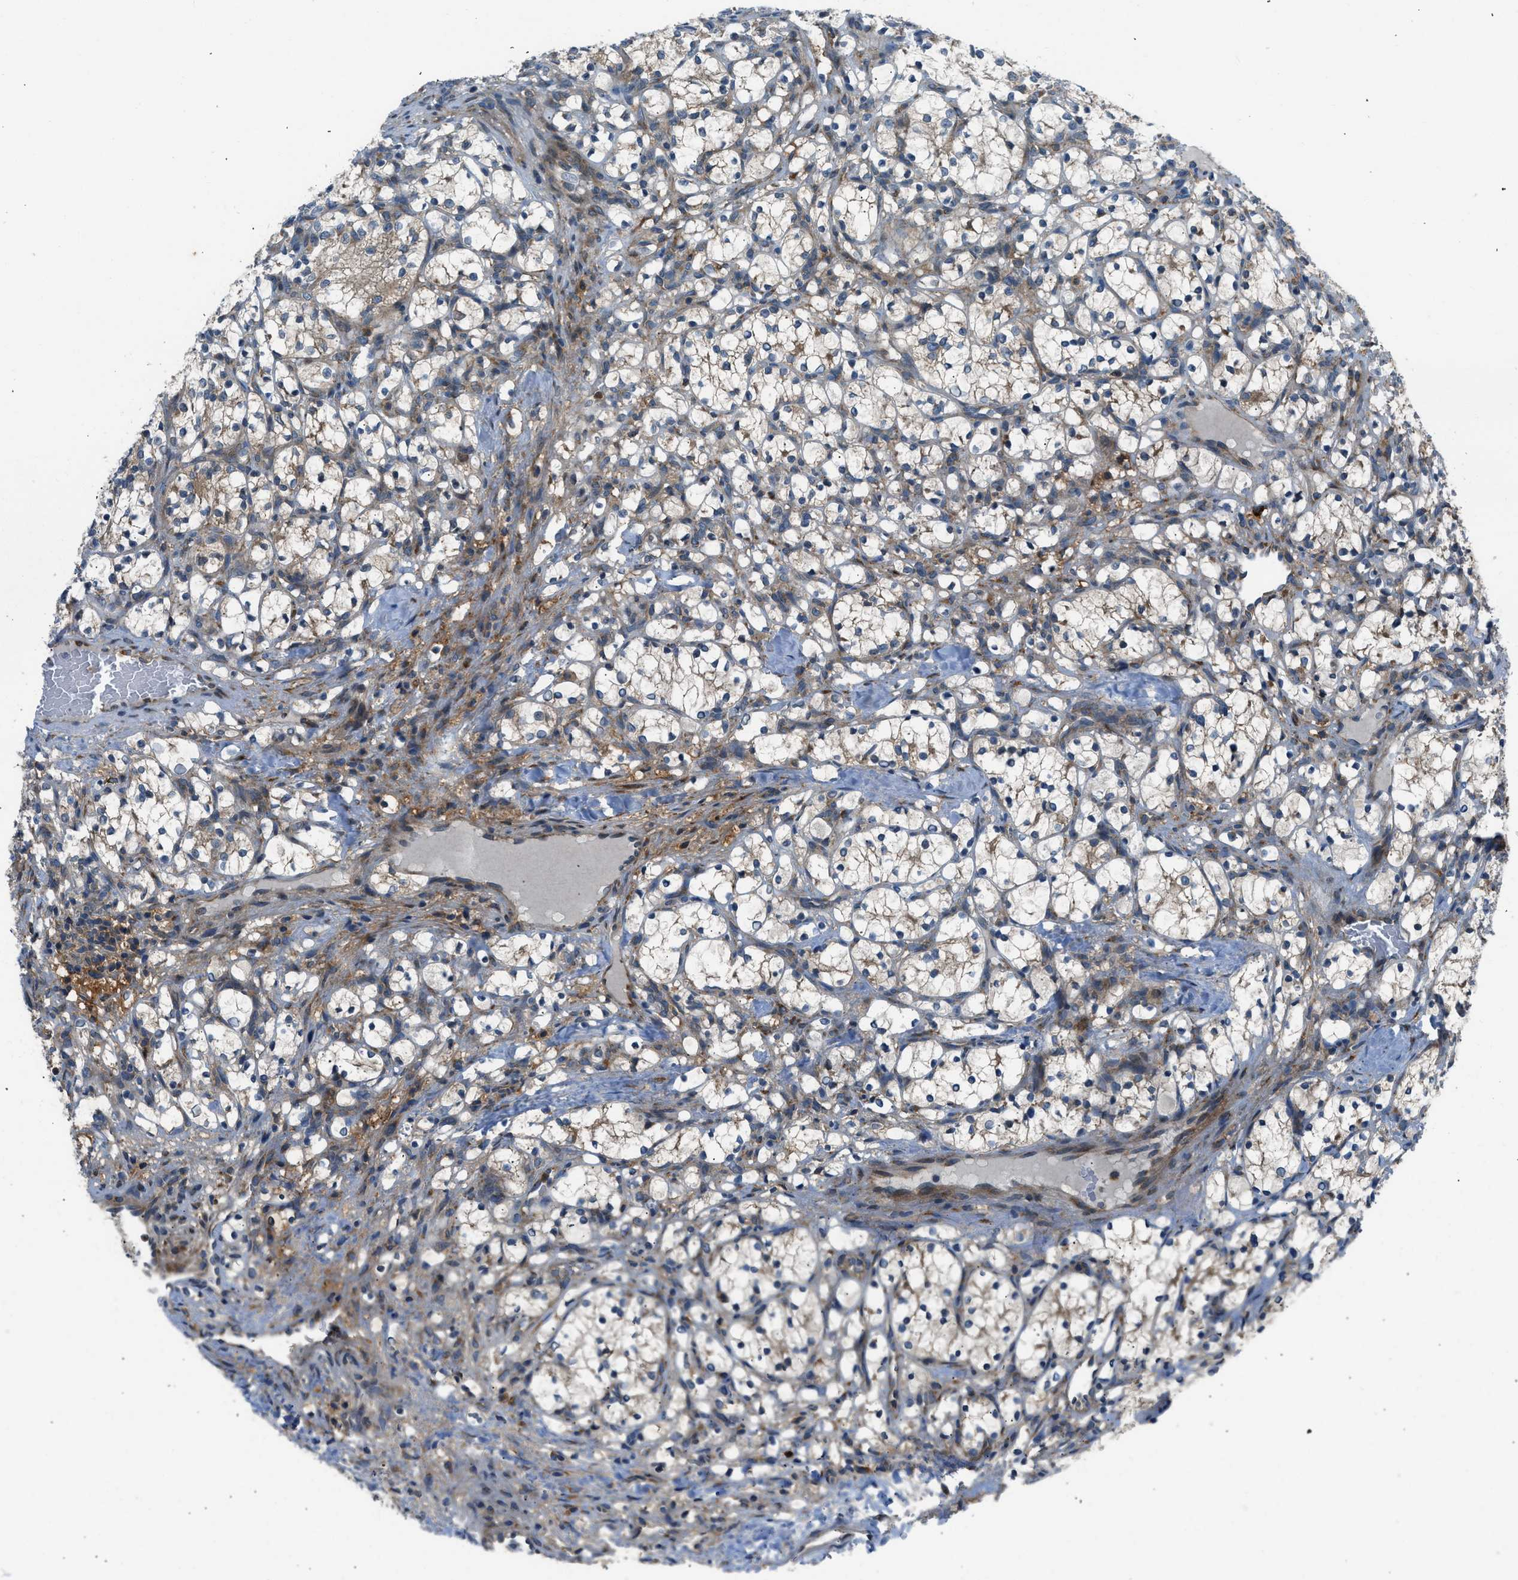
{"staining": {"intensity": "weak", "quantity": "25%-75%", "location": "cytoplasmic/membranous"}, "tissue": "renal cancer", "cell_type": "Tumor cells", "image_type": "cancer", "snomed": [{"axis": "morphology", "description": "Adenocarcinoma, NOS"}, {"axis": "topography", "description": "Kidney"}], "caption": "Human renal cancer (adenocarcinoma) stained with a protein marker reveals weak staining in tumor cells.", "gene": "EDARADD", "patient": {"sex": "female", "age": 69}}